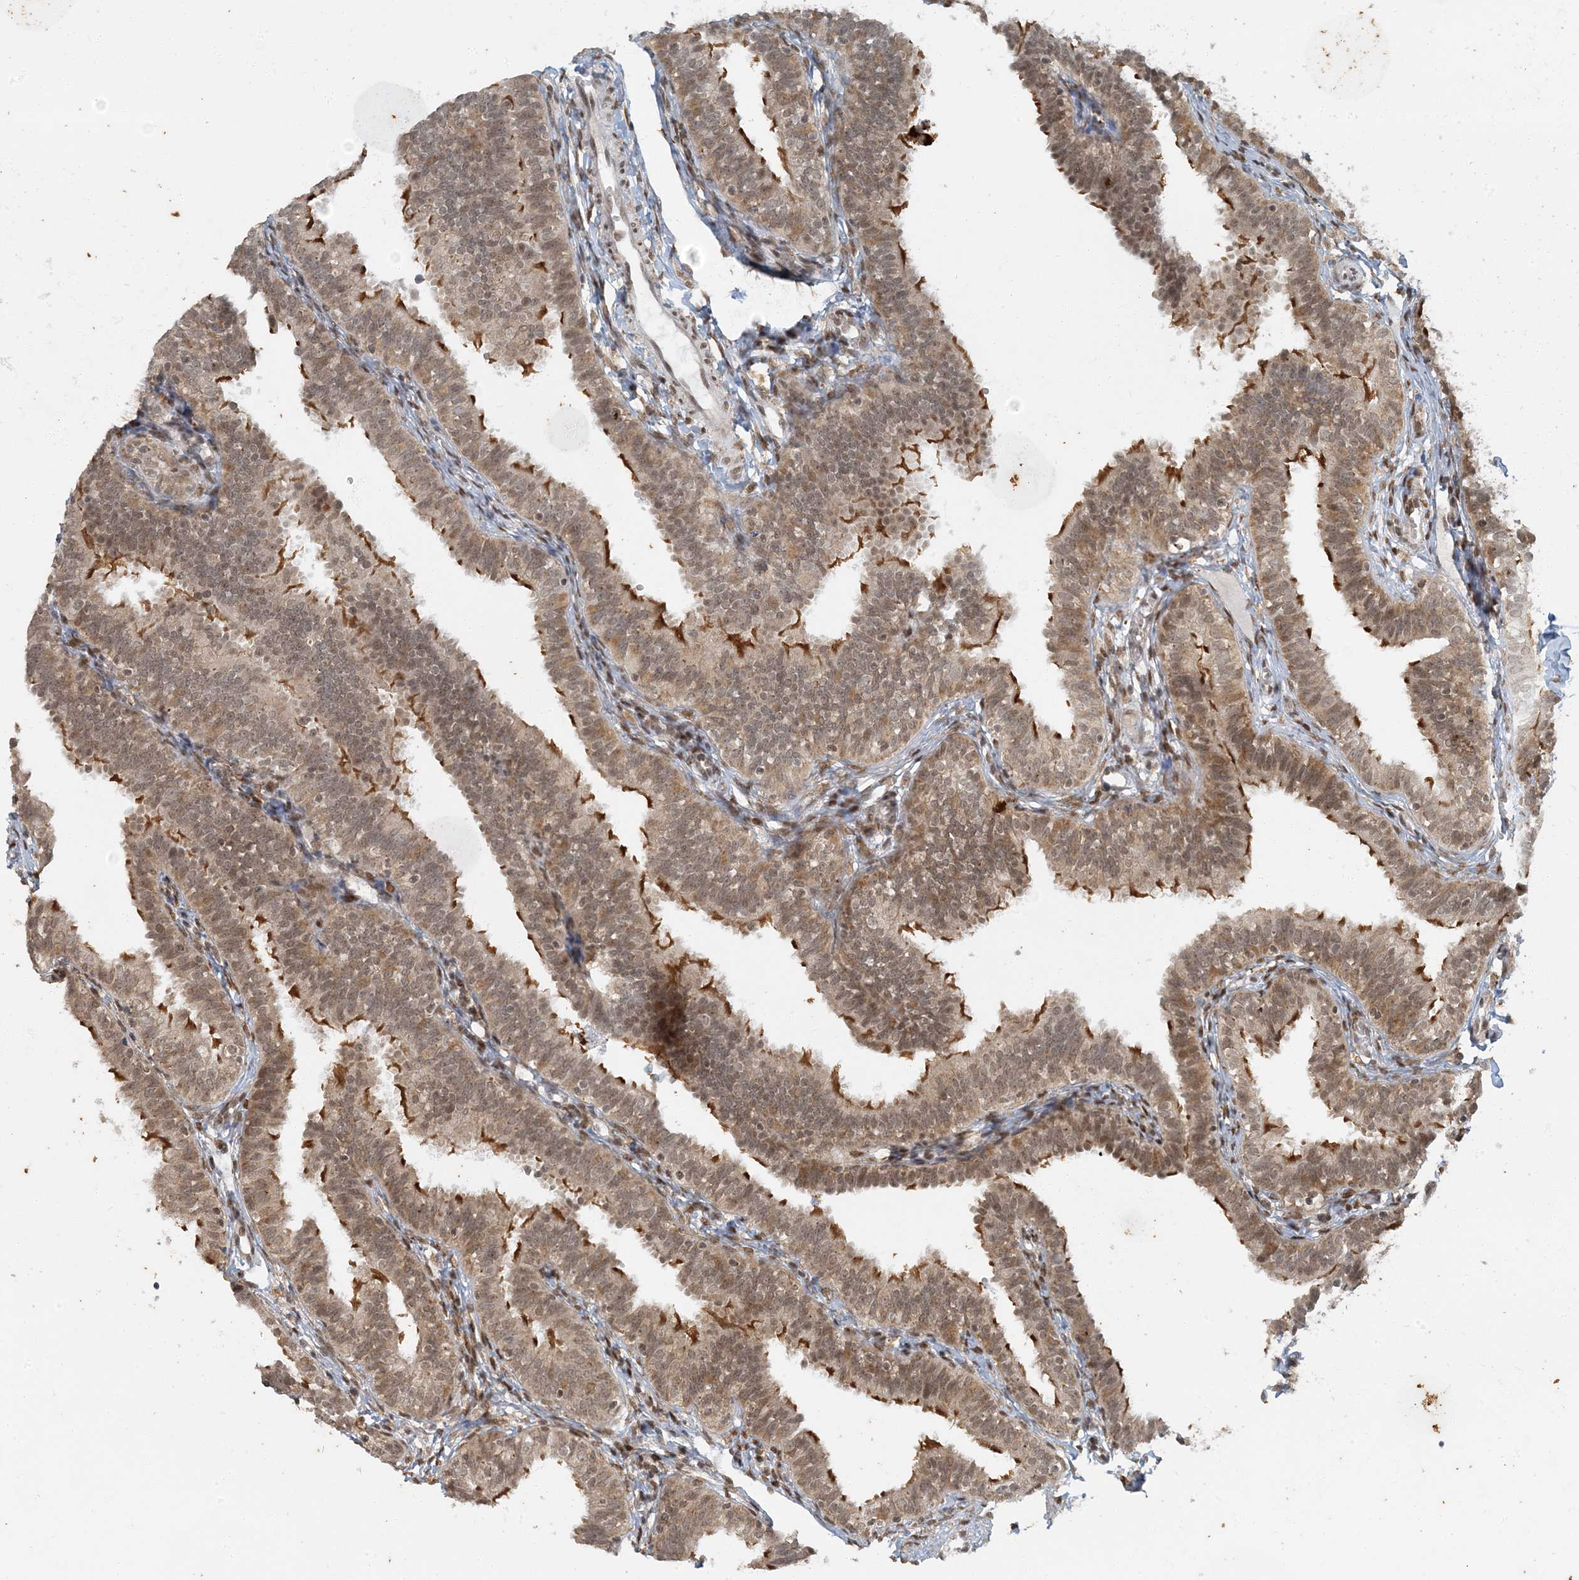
{"staining": {"intensity": "moderate", "quantity": "25%-75%", "location": "cytoplasmic/membranous,nuclear"}, "tissue": "fallopian tube", "cell_type": "Glandular cells", "image_type": "normal", "snomed": [{"axis": "morphology", "description": "Normal tissue, NOS"}, {"axis": "topography", "description": "Fallopian tube"}], "caption": "Glandular cells display moderate cytoplasmic/membranous,nuclear expression in approximately 25%-75% of cells in normal fallopian tube. (DAB (3,3'-diaminobenzidine) IHC with brightfield microscopy, high magnification).", "gene": "AK9", "patient": {"sex": "female", "age": 35}}